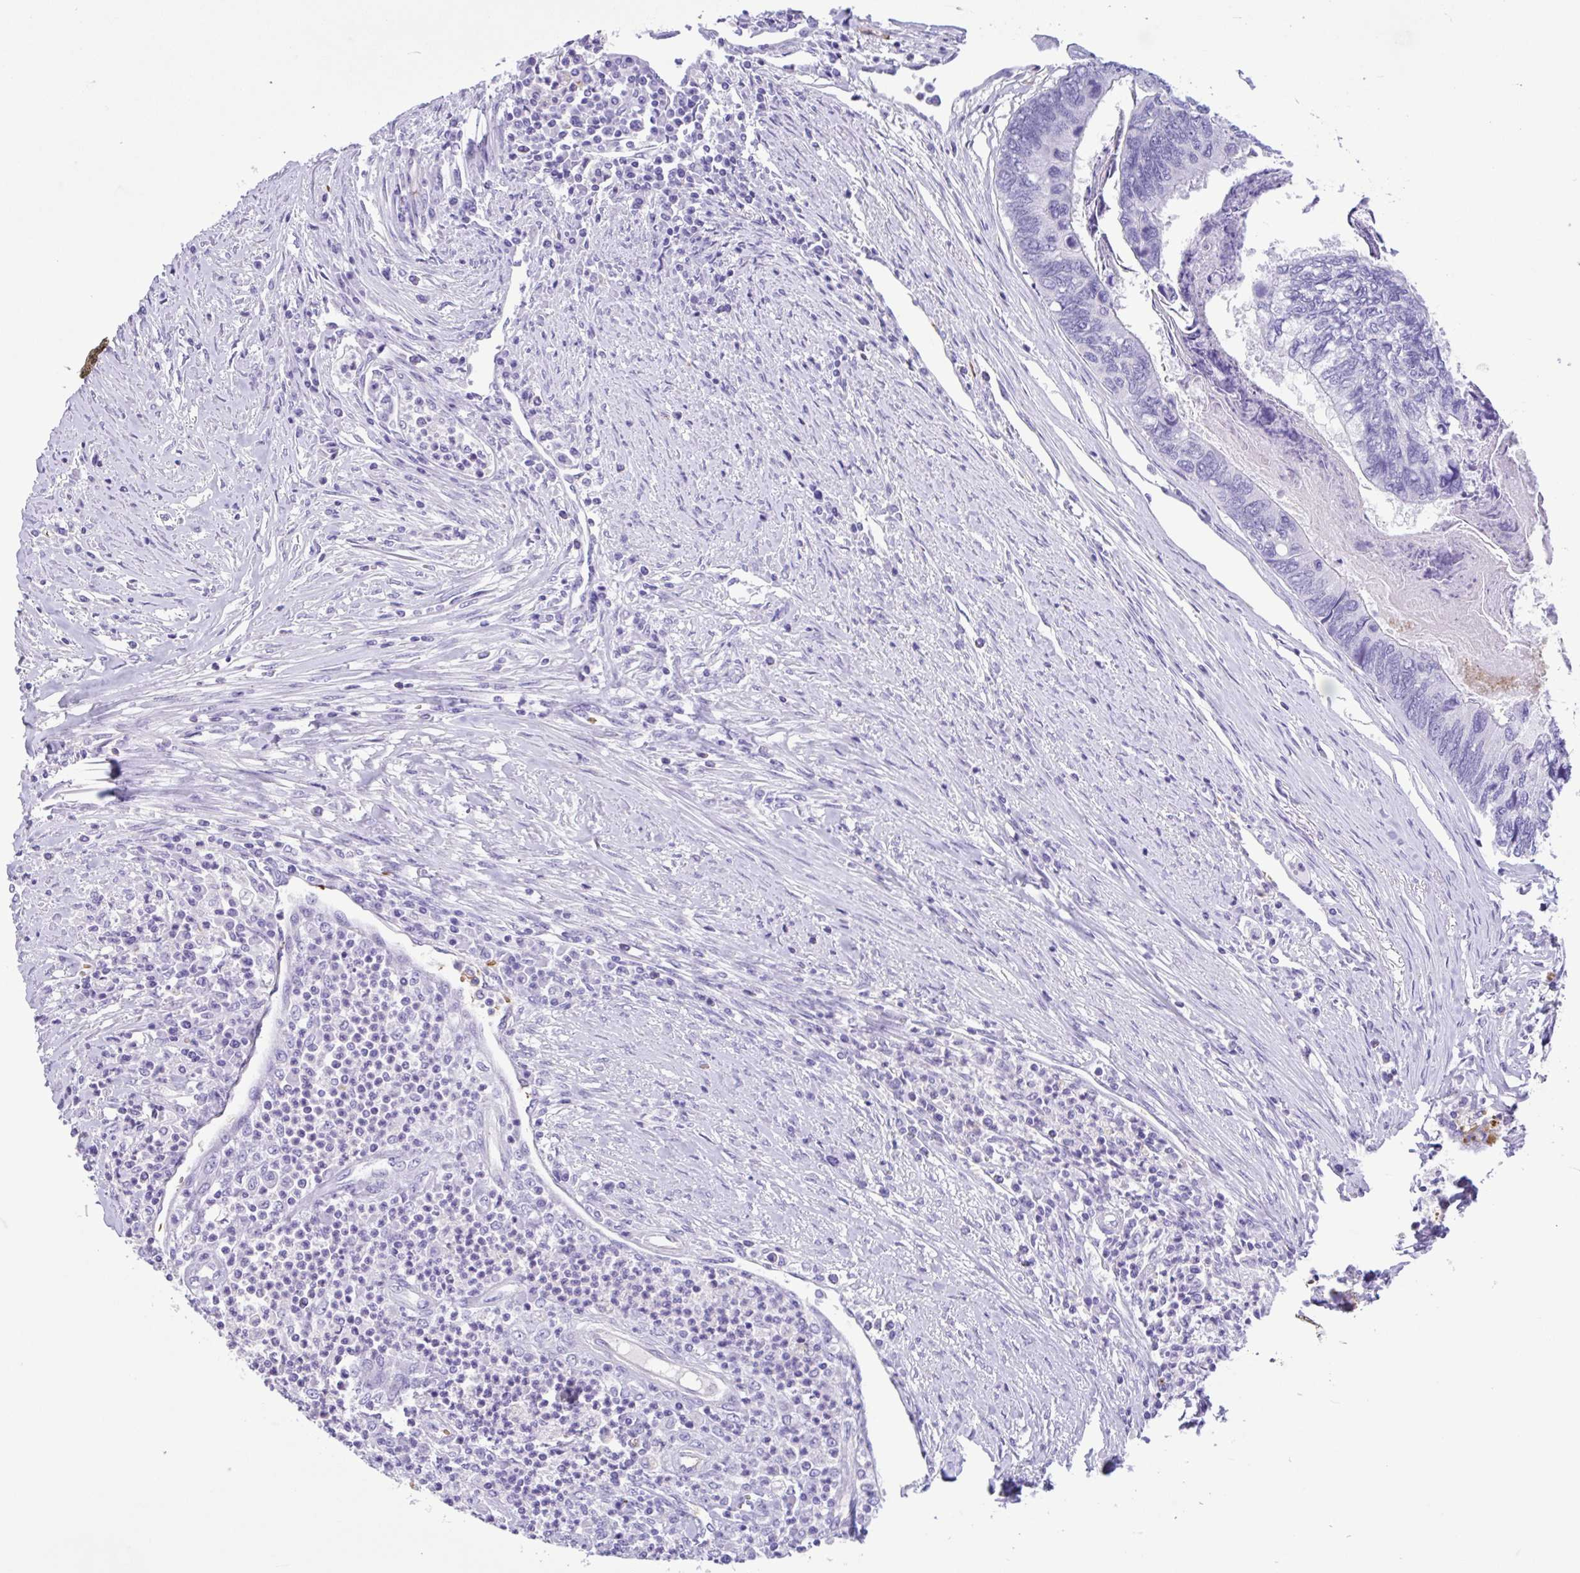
{"staining": {"intensity": "negative", "quantity": "none", "location": "none"}, "tissue": "colorectal cancer", "cell_type": "Tumor cells", "image_type": "cancer", "snomed": [{"axis": "morphology", "description": "Adenocarcinoma, NOS"}, {"axis": "topography", "description": "Colon"}], "caption": "High magnification brightfield microscopy of colorectal cancer (adenocarcinoma) stained with DAB (brown) and counterstained with hematoxylin (blue): tumor cells show no significant positivity.", "gene": "TMEM79", "patient": {"sex": "female", "age": 67}}